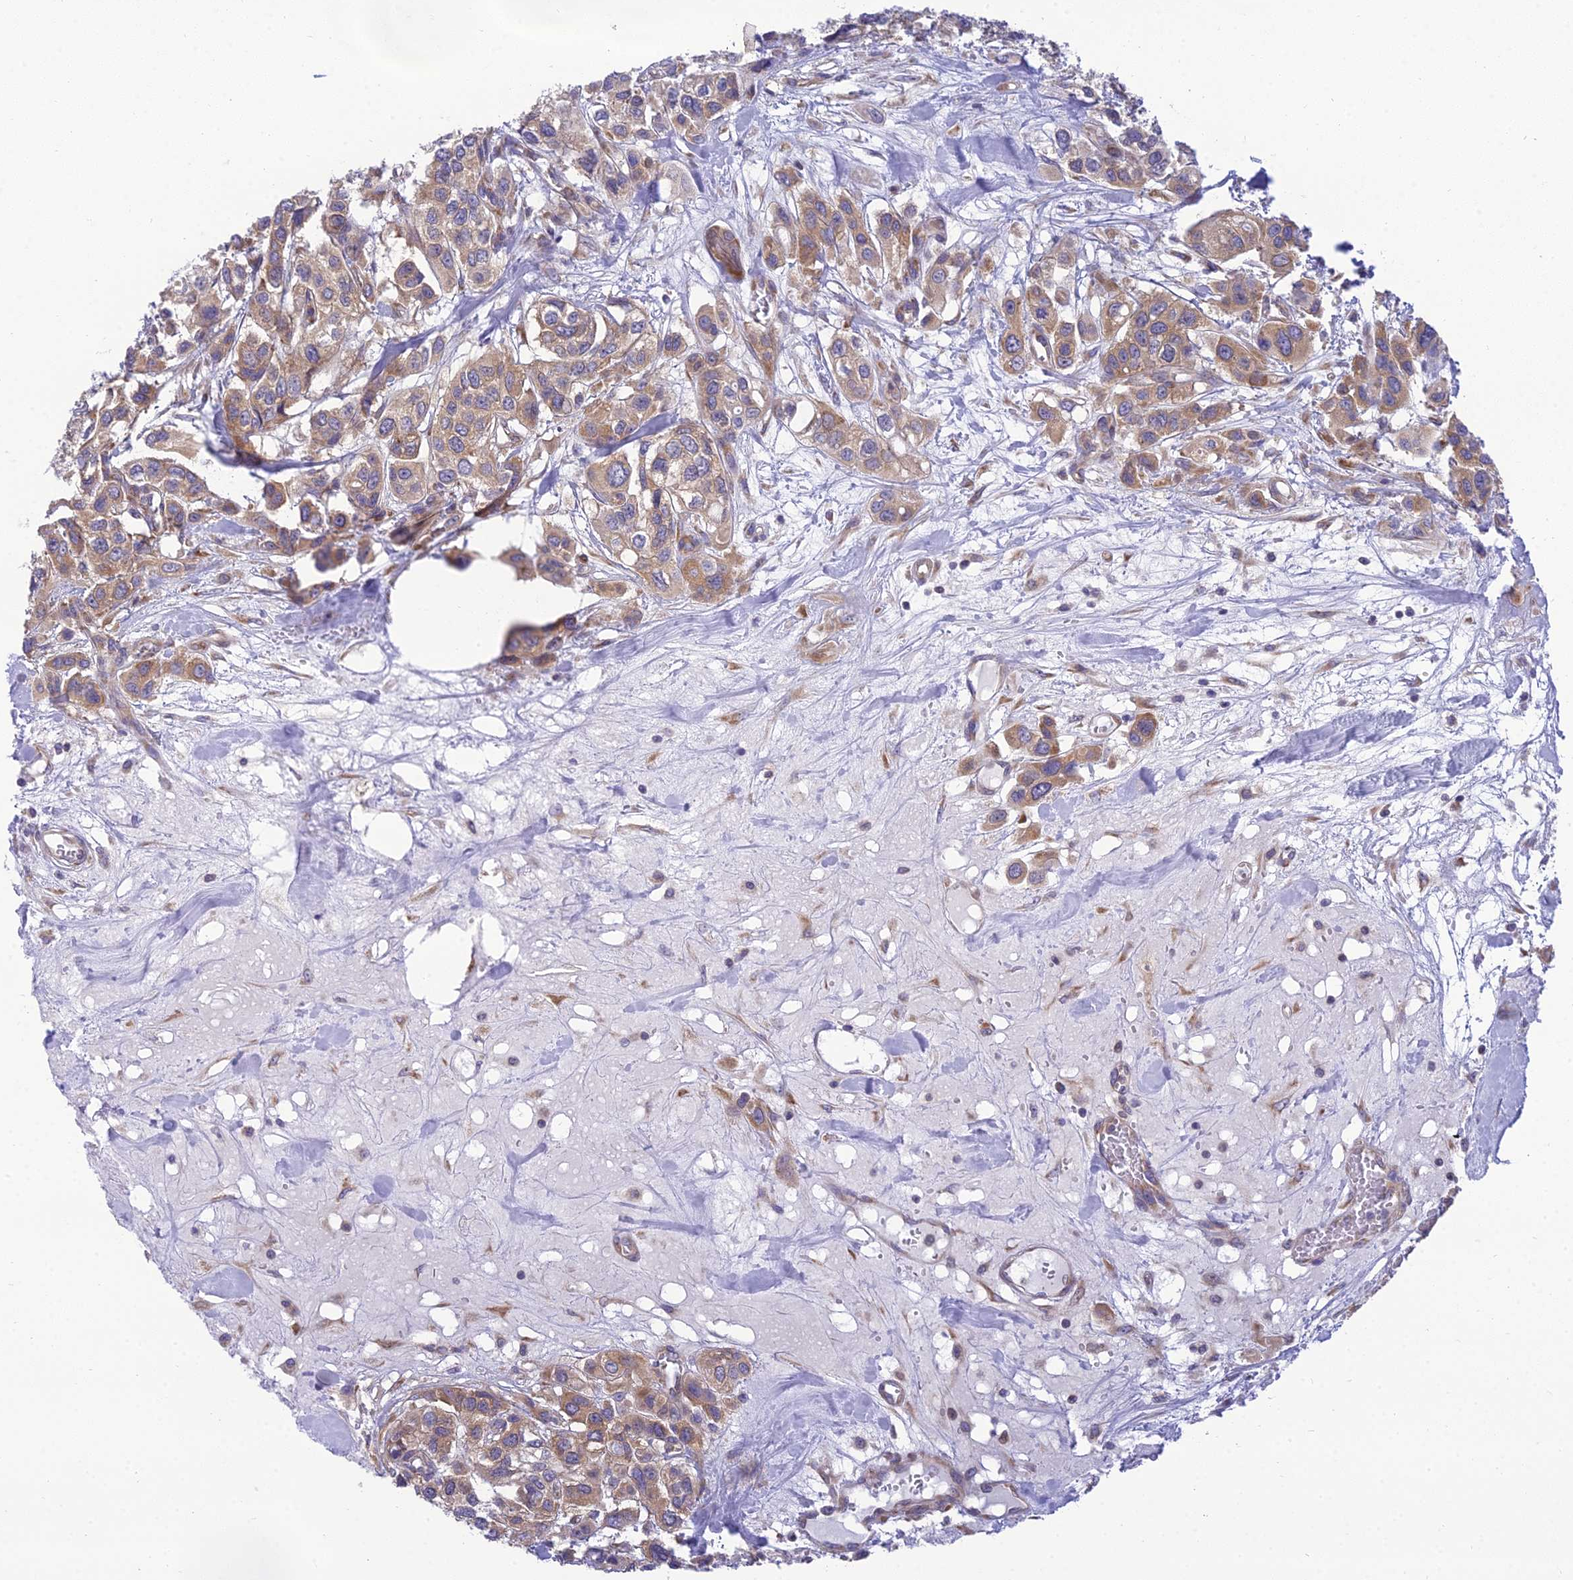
{"staining": {"intensity": "moderate", "quantity": ">75%", "location": "cytoplasmic/membranous"}, "tissue": "urothelial cancer", "cell_type": "Tumor cells", "image_type": "cancer", "snomed": [{"axis": "morphology", "description": "Urothelial carcinoma, High grade"}, {"axis": "topography", "description": "Urinary bladder"}], "caption": "Human urothelial cancer stained with a brown dye reveals moderate cytoplasmic/membranous positive expression in approximately >75% of tumor cells.", "gene": "CLCN7", "patient": {"sex": "male", "age": 67}}